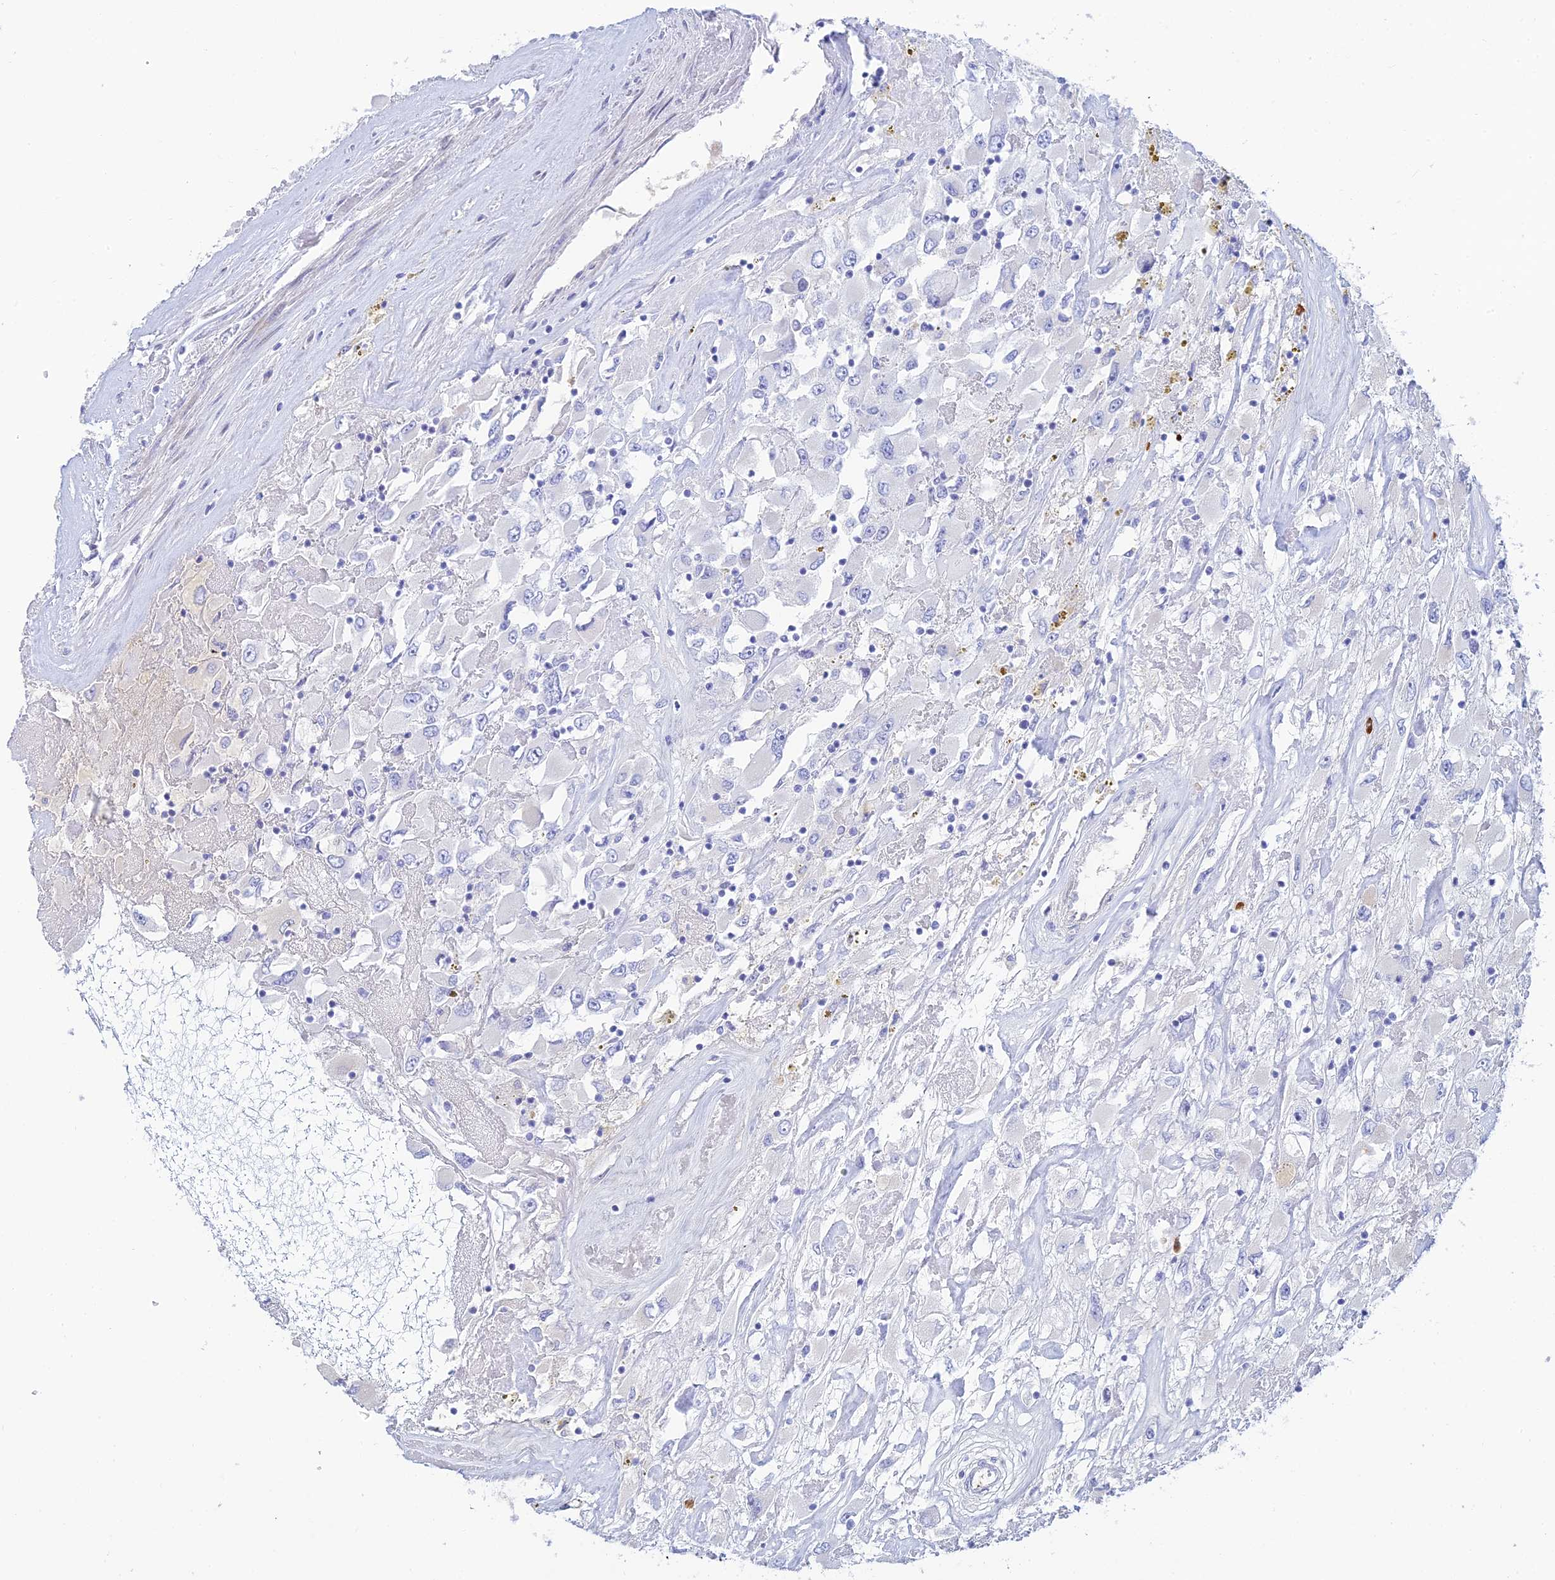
{"staining": {"intensity": "negative", "quantity": "none", "location": "none"}, "tissue": "renal cancer", "cell_type": "Tumor cells", "image_type": "cancer", "snomed": [{"axis": "morphology", "description": "Adenocarcinoma, NOS"}, {"axis": "topography", "description": "Kidney"}], "caption": "A high-resolution photomicrograph shows IHC staining of renal adenocarcinoma, which demonstrates no significant staining in tumor cells.", "gene": "CEP152", "patient": {"sex": "female", "age": 52}}